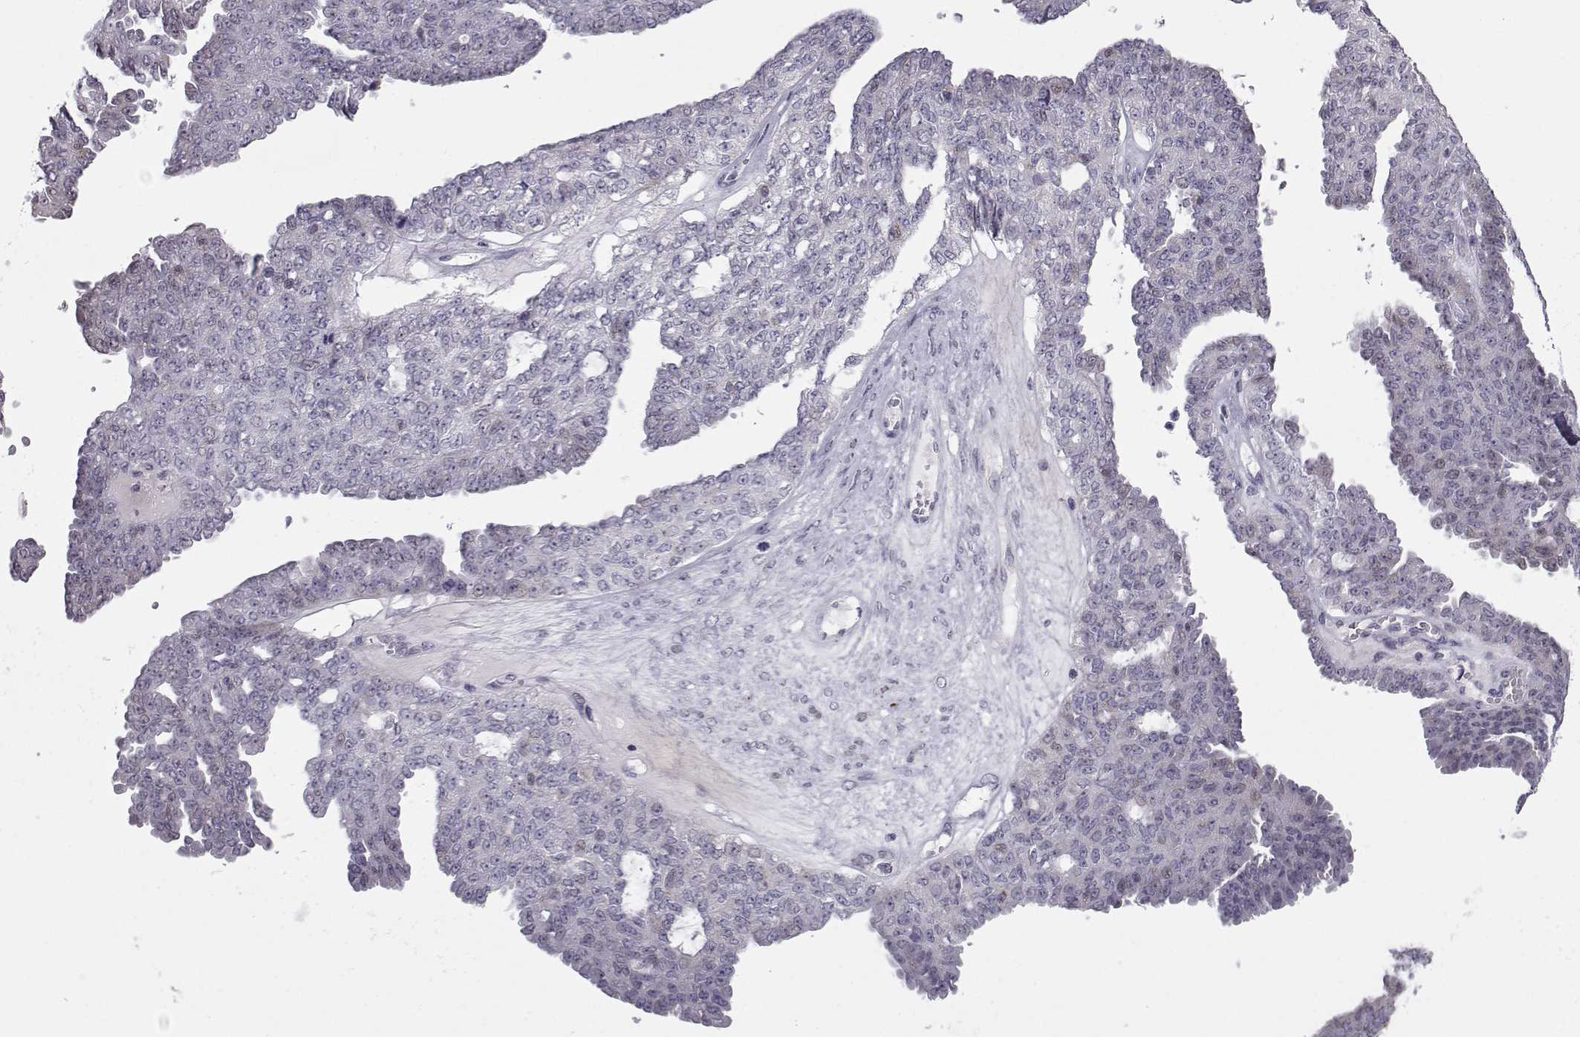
{"staining": {"intensity": "negative", "quantity": "none", "location": "none"}, "tissue": "ovarian cancer", "cell_type": "Tumor cells", "image_type": "cancer", "snomed": [{"axis": "morphology", "description": "Cystadenocarcinoma, serous, NOS"}, {"axis": "topography", "description": "Ovary"}], "caption": "Ovarian cancer was stained to show a protein in brown. There is no significant expression in tumor cells.", "gene": "NPVF", "patient": {"sex": "female", "age": 71}}